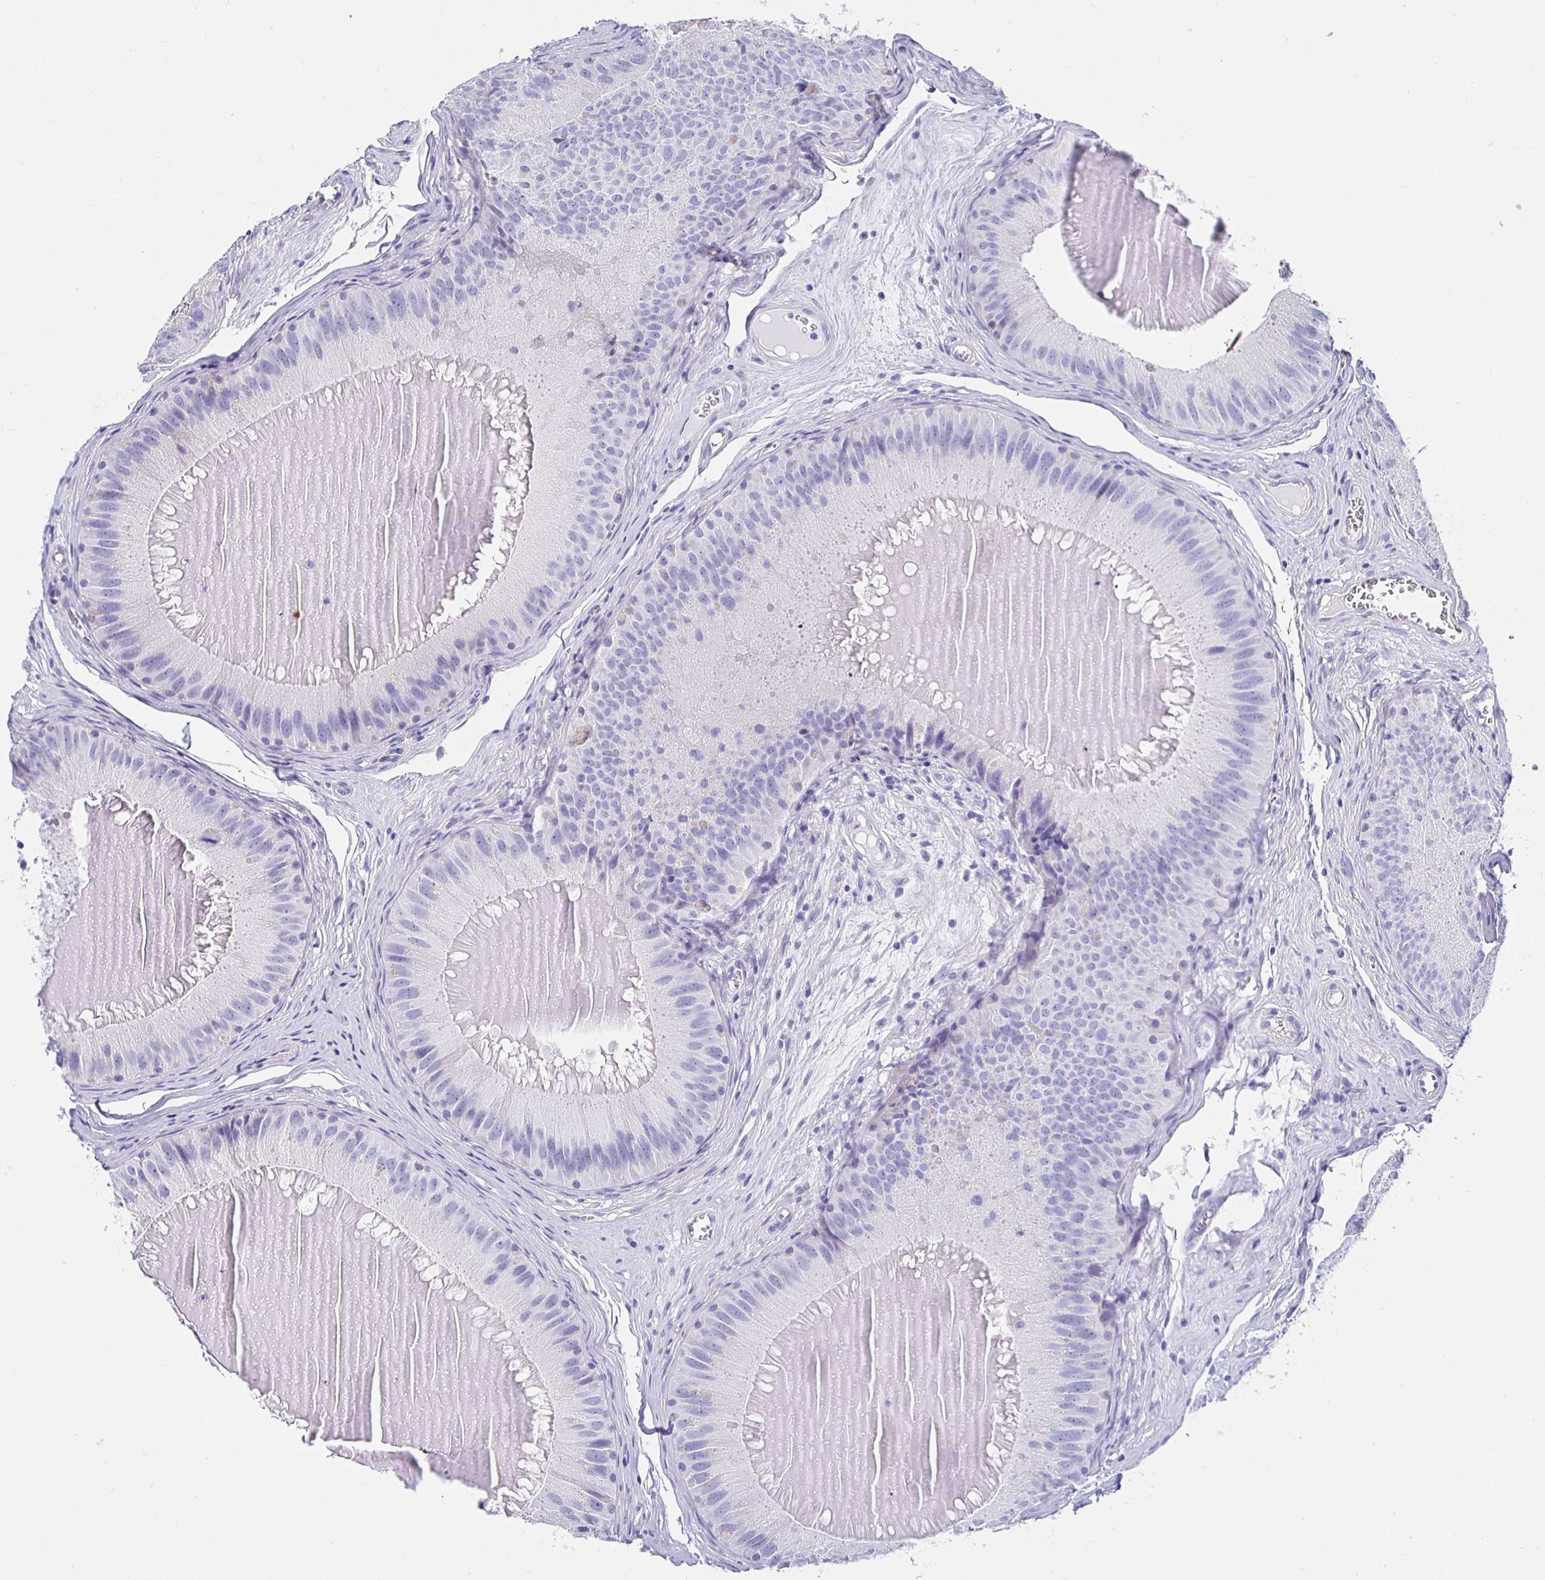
{"staining": {"intensity": "negative", "quantity": "none", "location": "none"}, "tissue": "epididymis", "cell_type": "Glandular cells", "image_type": "normal", "snomed": [{"axis": "morphology", "description": "Normal tissue, NOS"}, {"axis": "topography", "description": "Epididymis, spermatic cord, NOS"}], "caption": "The IHC photomicrograph has no significant staining in glandular cells of epididymis.", "gene": "HSPA4L", "patient": {"sex": "male", "age": 39}}